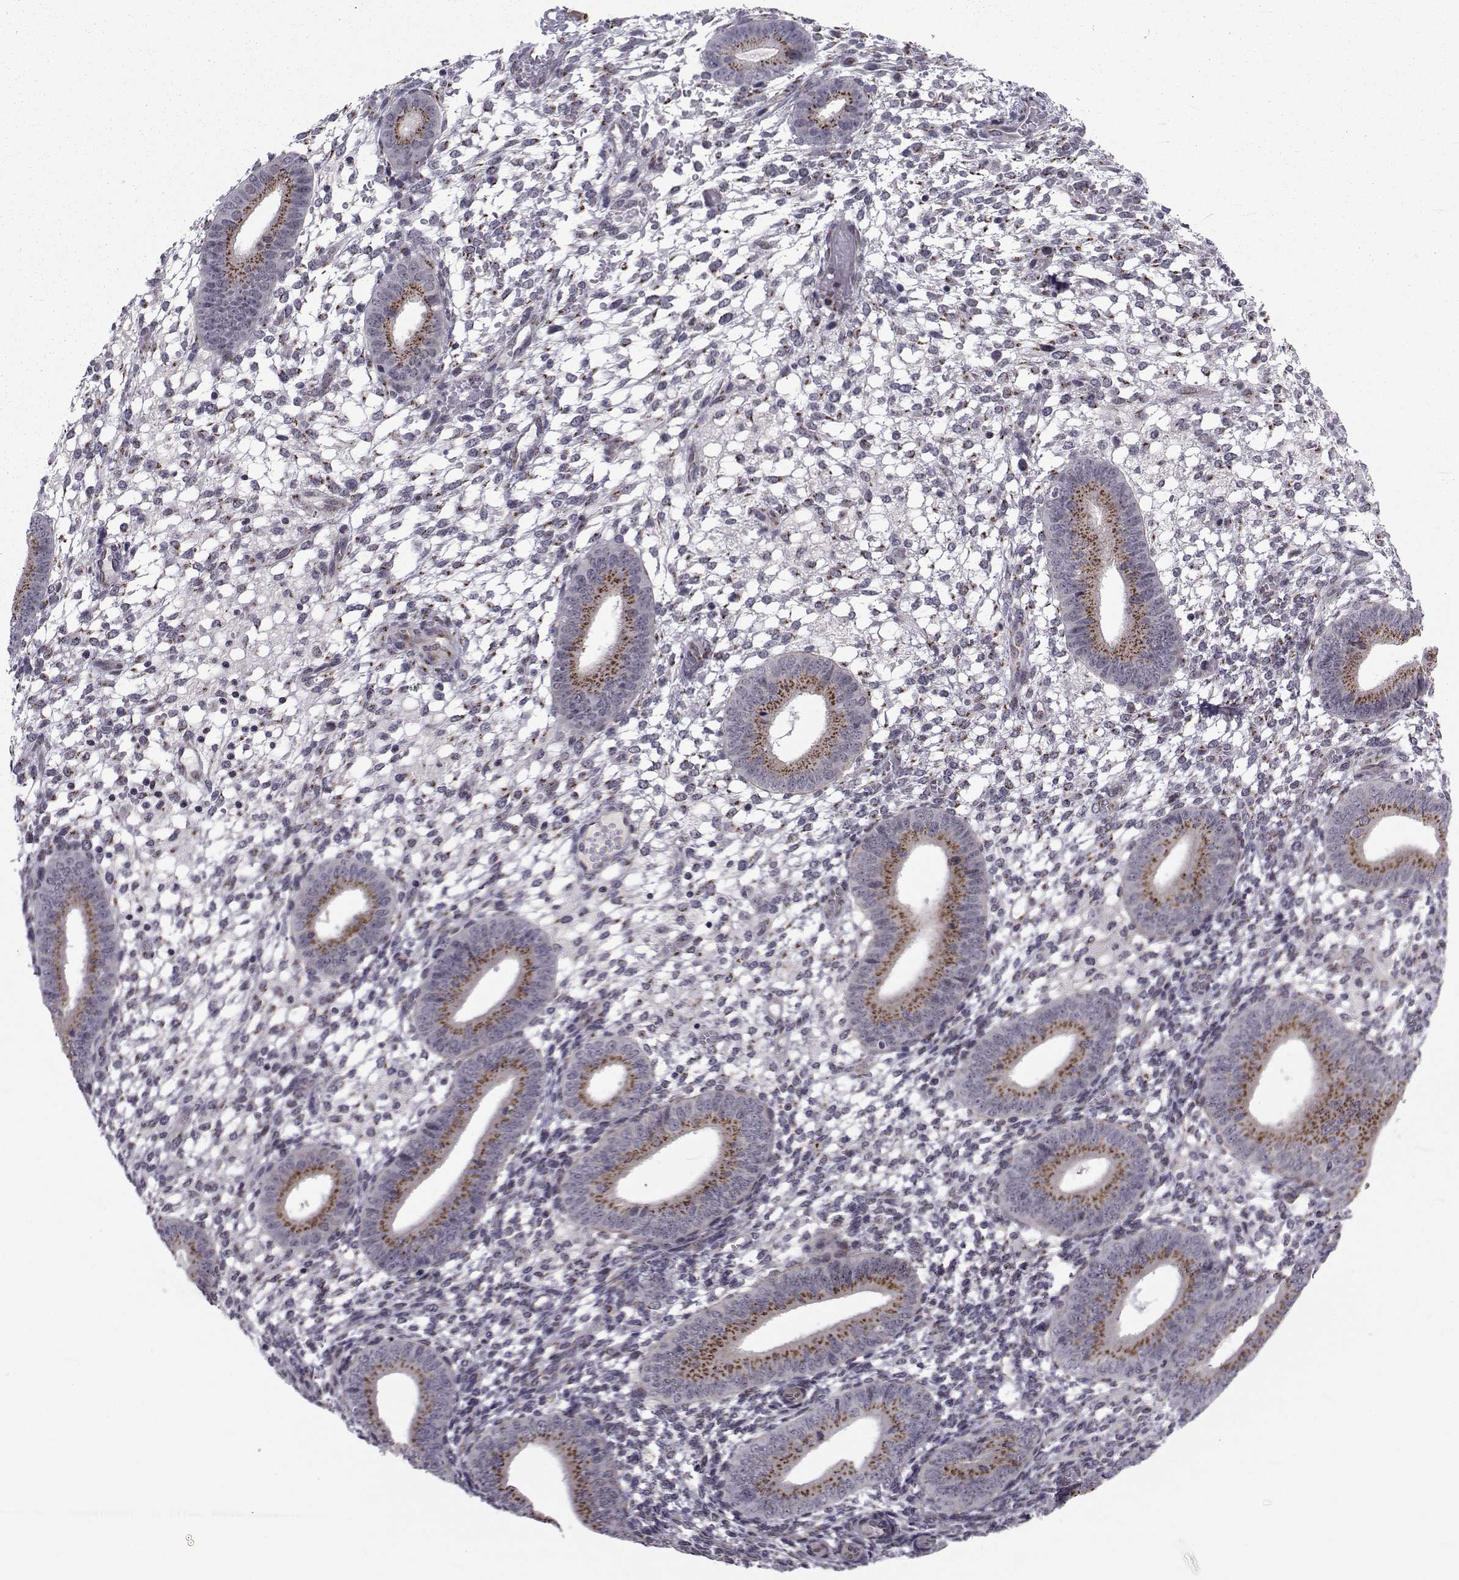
{"staining": {"intensity": "negative", "quantity": "none", "location": "none"}, "tissue": "endometrium", "cell_type": "Cells in endometrial stroma", "image_type": "normal", "snomed": [{"axis": "morphology", "description": "Normal tissue, NOS"}, {"axis": "topography", "description": "Endometrium"}], "caption": "High magnification brightfield microscopy of benign endometrium stained with DAB (3,3'-diaminobenzidine) (brown) and counterstained with hematoxylin (blue): cells in endometrial stroma show no significant positivity. (DAB (3,3'-diaminobenzidine) IHC visualized using brightfield microscopy, high magnification).", "gene": "ATP6V1C2", "patient": {"sex": "female", "age": 39}}